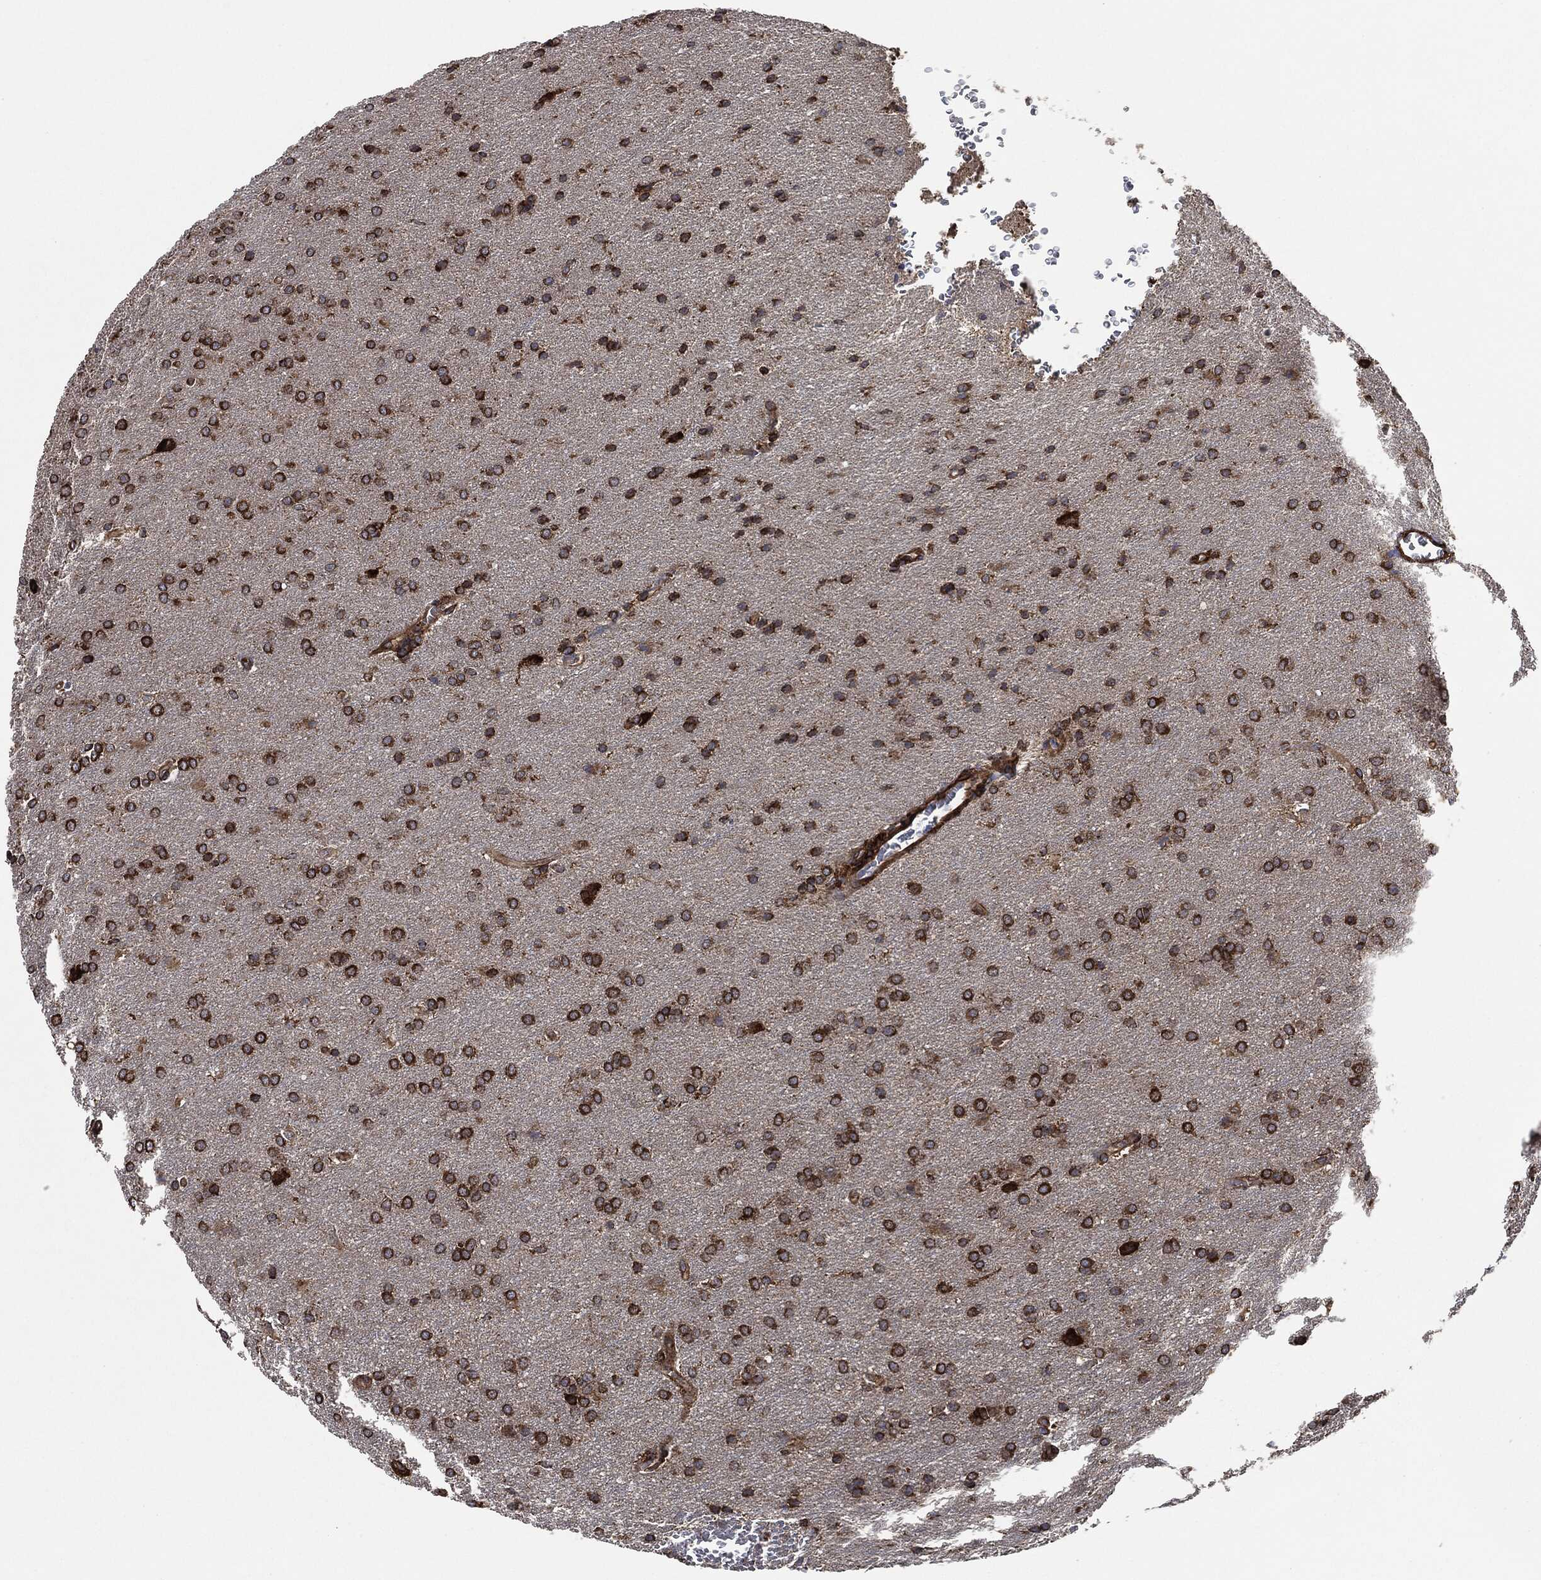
{"staining": {"intensity": "strong", "quantity": ">75%", "location": "cytoplasmic/membranous"}, "tissue": "glioma", "cell_type": "Tumor cells", "image_type": "cancer", "snomed": [{"axis": "morphology", "description": "Glioma, malignant, Low grade"}, {"axis": "topography", "description": "Brain"}], "caption": "Immunohistochemistry (IHC) of malignant low-grade glioma exhibits high levels of strong cytoplasmic/membranous positivity in approximately >75% of tumor cells.", "gene": "AMFR", "patient": {"sex": "female", "age": 32}}